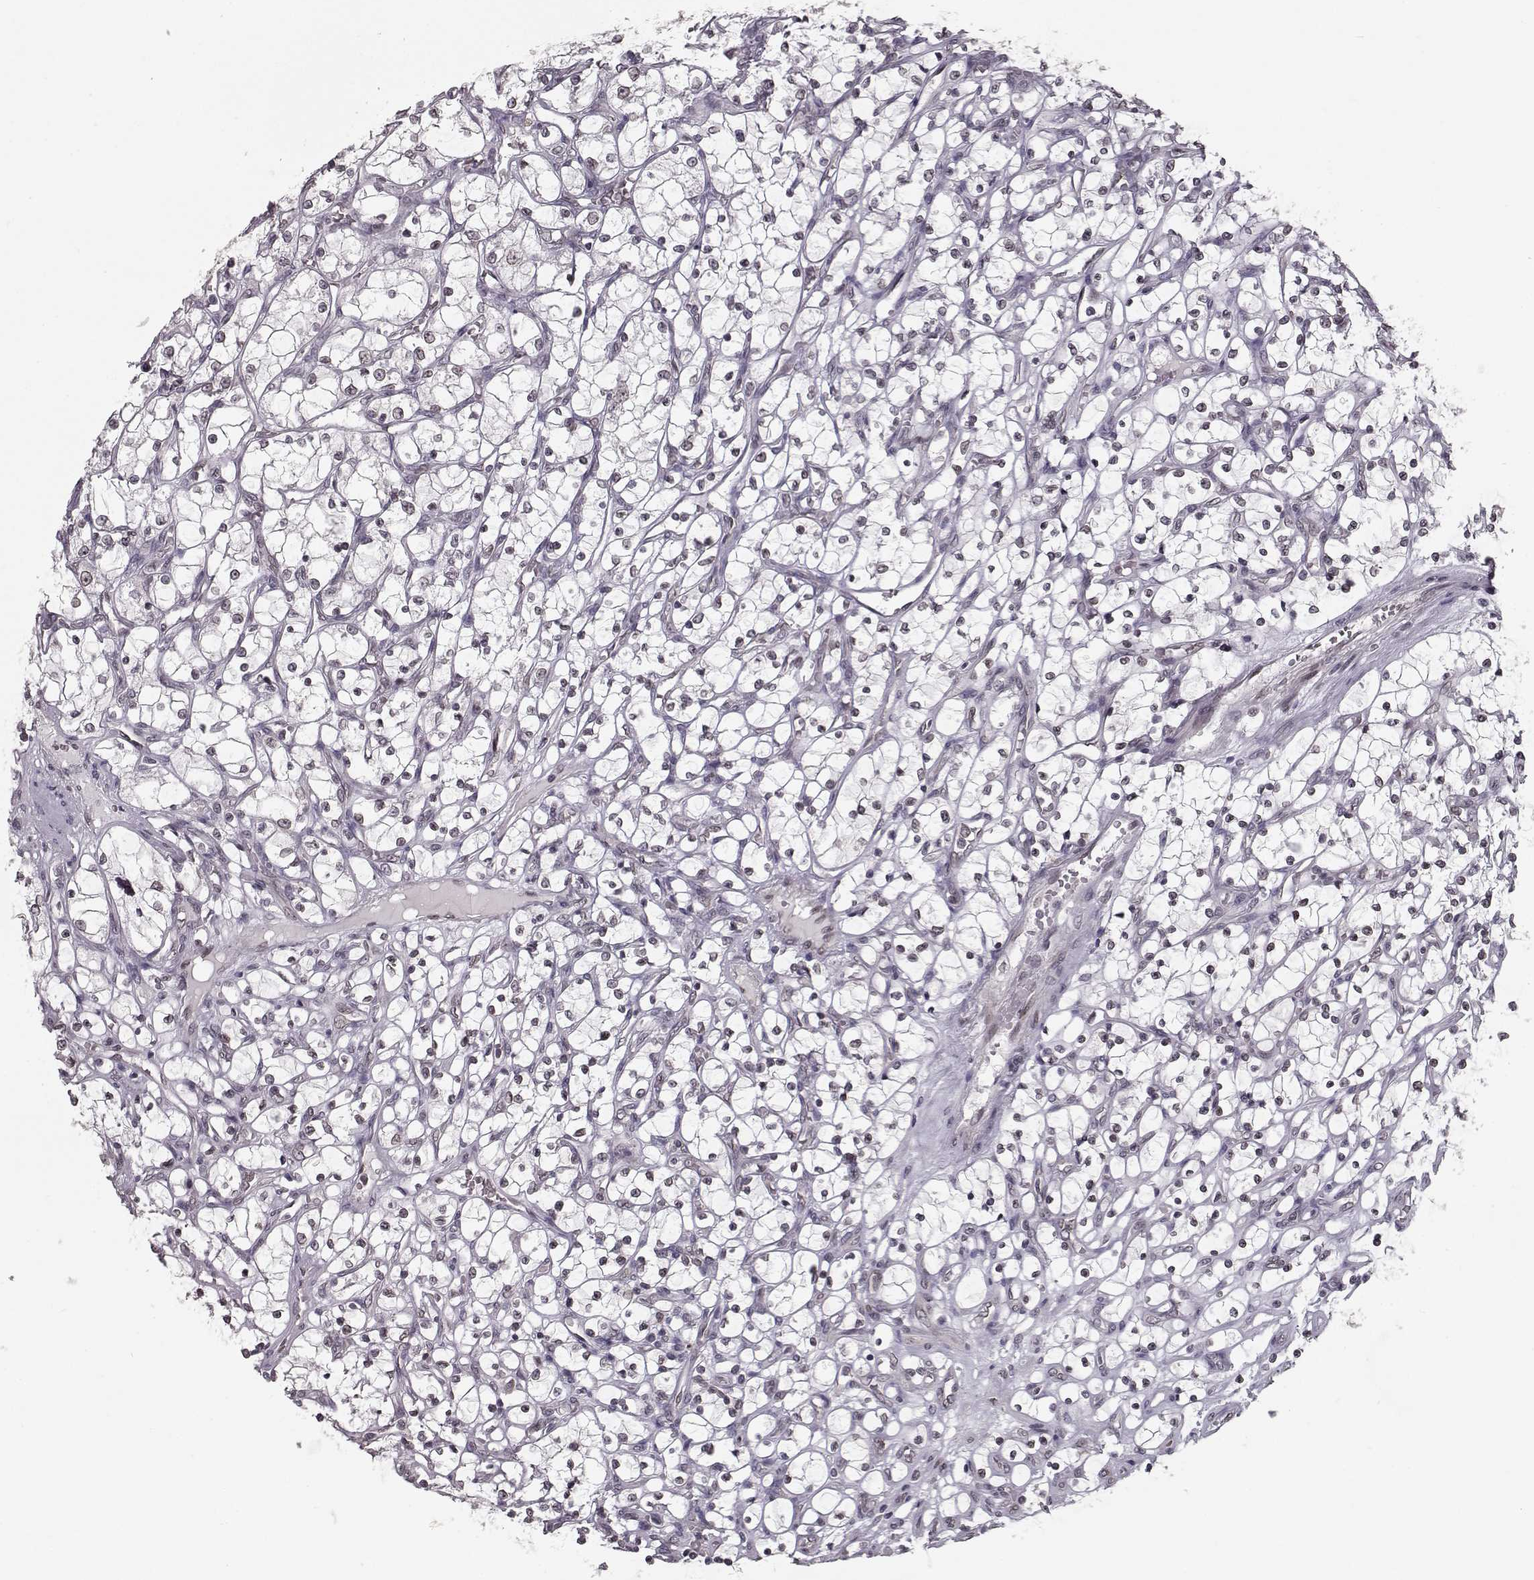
{"staining": {"intensity": "weak", "quantity": ">75%", "location": "cytoplasmic/membranous,nuclear"}, "tissue": "renal cancer", "cell_type": "Tumor cells", "image_type": "cancer", "snomed": [{"axis": "morphology", "description": "Adenocarcinoma, NOS"}, {"axis": "topography", "description": "Kidney"}], "caption": "Brown immunohistochemical staining in renal cancer shows weak cytoplasmic/membranous and nuclear positivity in approximately >75% of tumor cells.", "gene": "NUP37", "patient": {"sex": "female", "age": 69}}